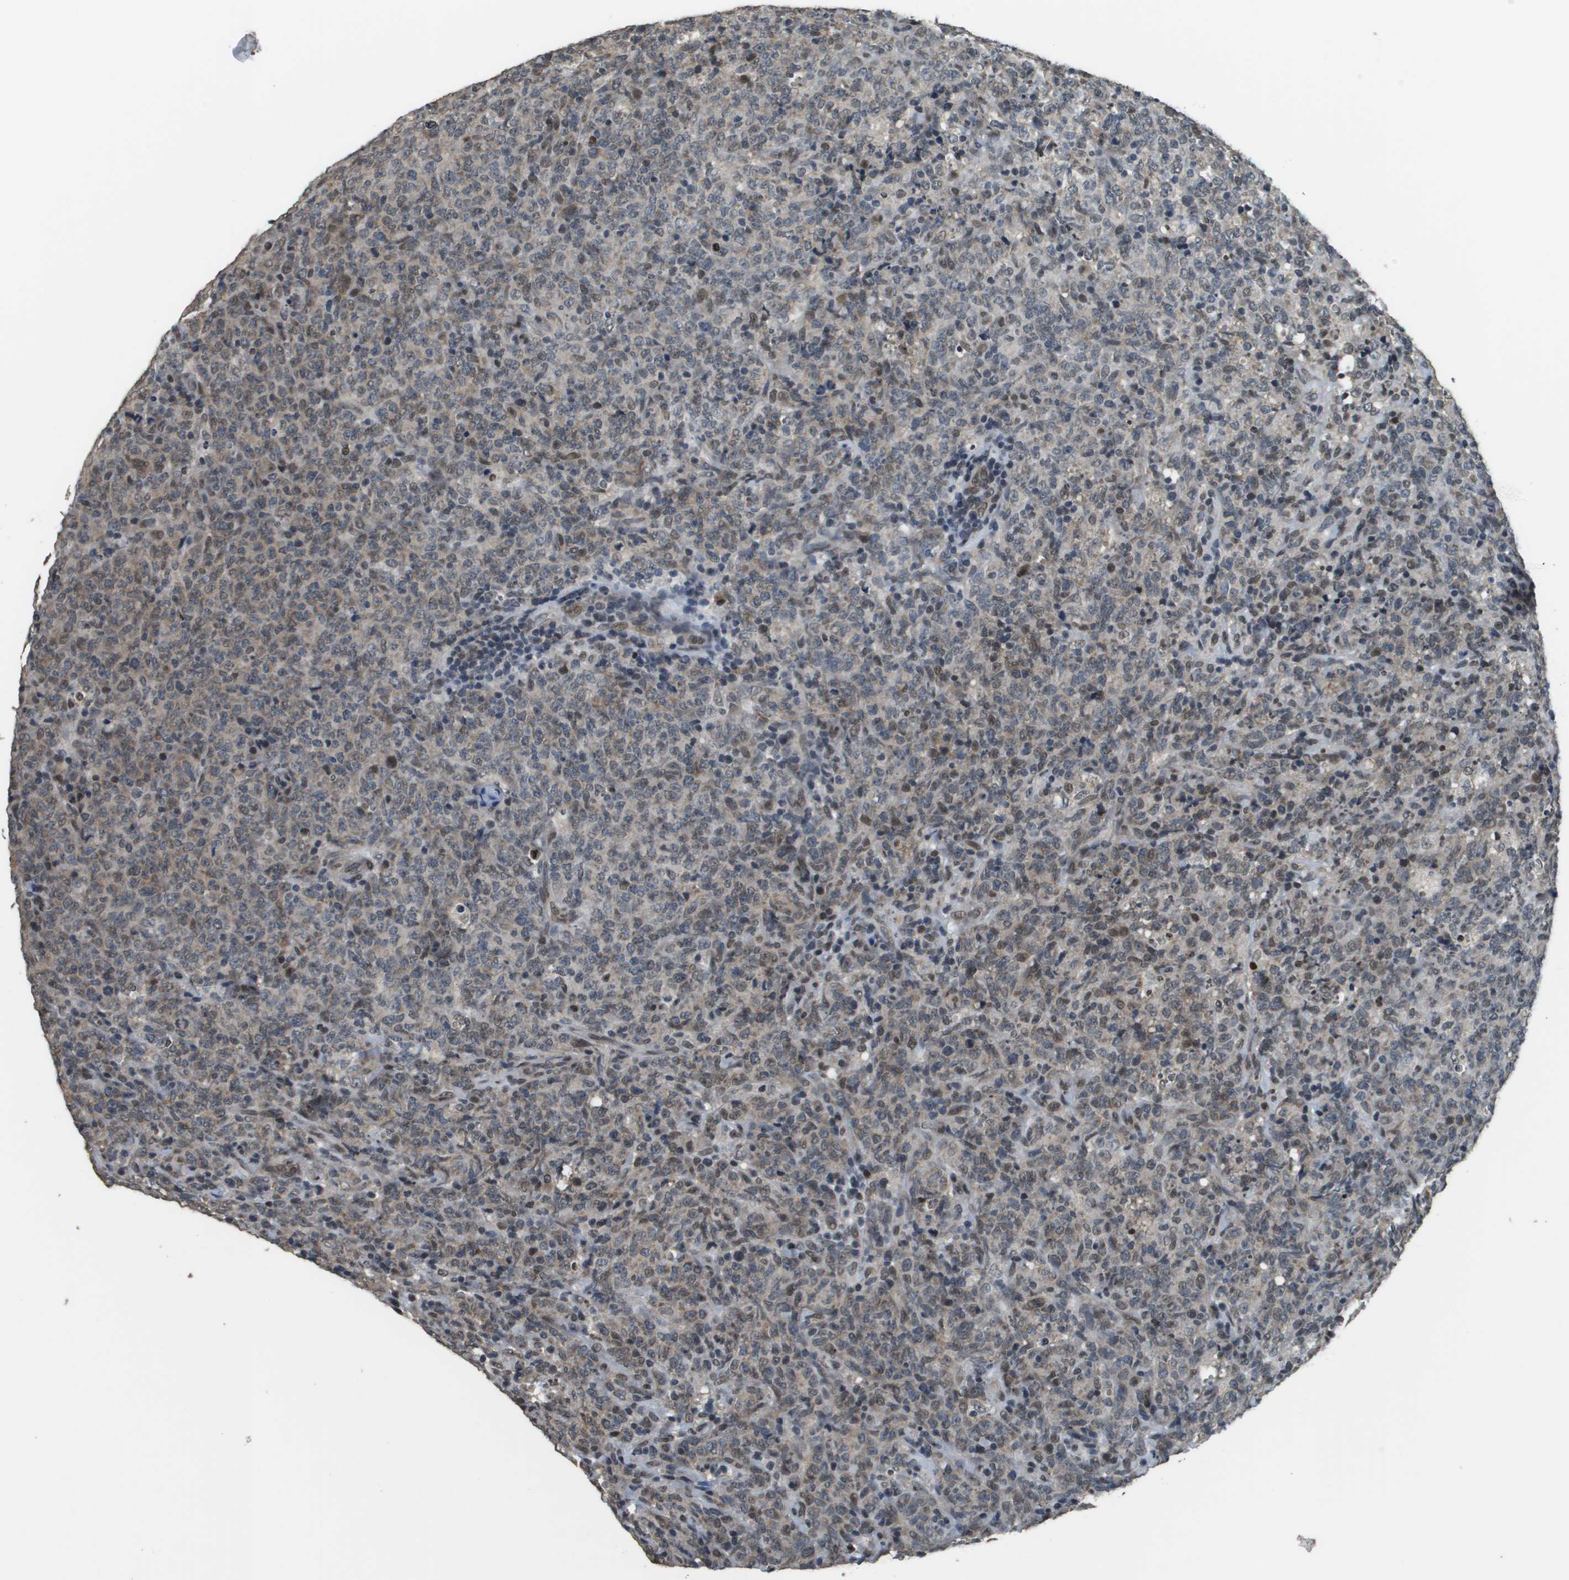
{"staining": {"intensity": "weak", "quantity": "25%-75%", "location": "cytoplasmic/membranous,nuclear"}, "tissue": "lymphoma", "cell_type": "Tumor cells", "image_type": "cancer", "snomed": [{"axis": "morphology", "description": "Malignant lymphoma, non-Hodgkin's type, High grade"}, {"axis": "topography", "description": "Tonsil"}], "caption": "Immunohistochemistry image of neoplastic tissue: human malignant lymphoma, non-Hodgkin's type (high-grade) stained using IHC exhibits low levels of weak protein expression localized specifically in the cytoplasmic/membranous and nuclear of tumor cells, appearing as a cytoplasmic/membranous and nuclear brown color.", "gene": "FANCC", "patient": {"sex": "female", "age": 36}}